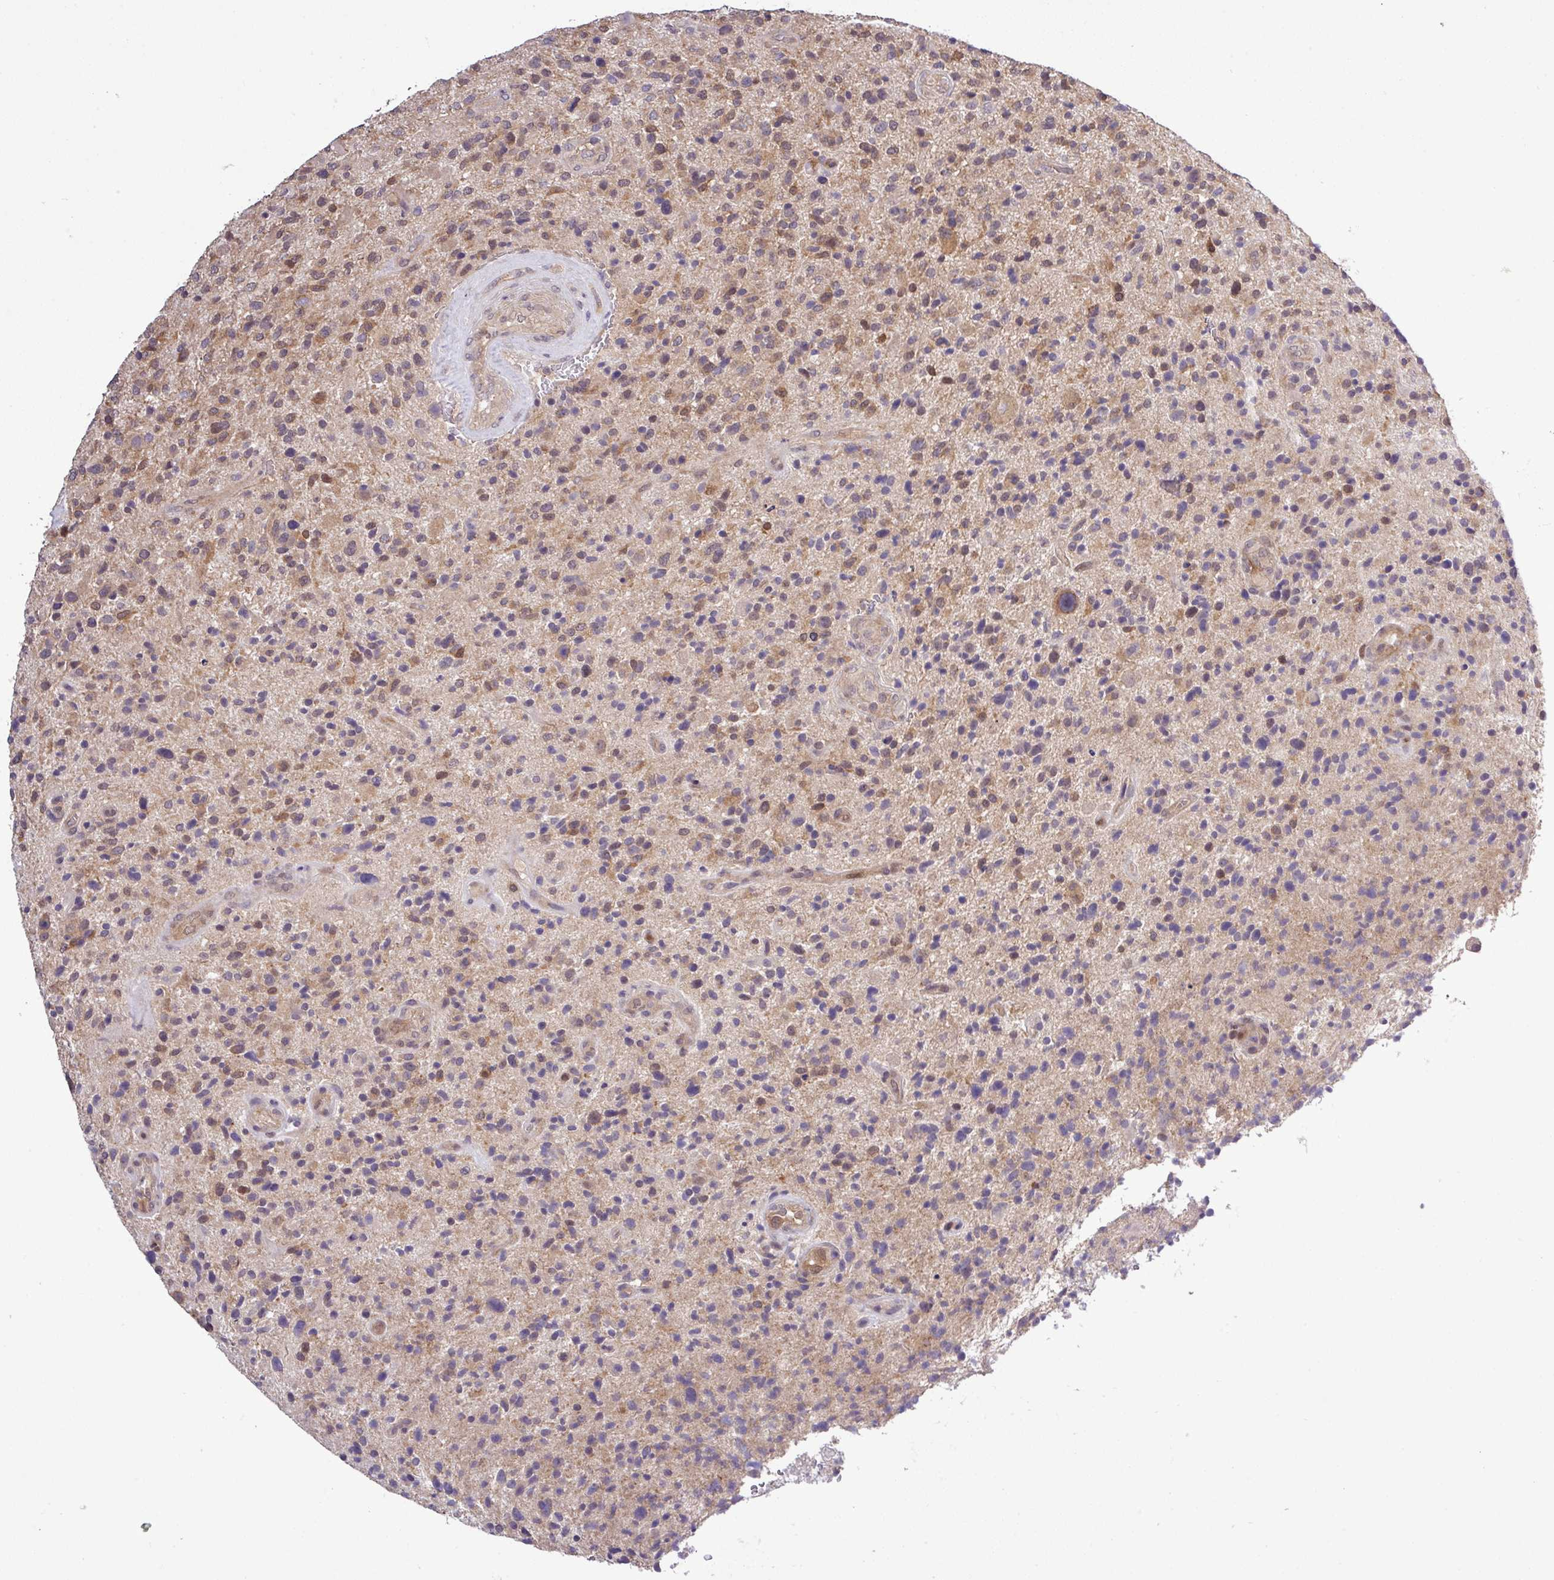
{"staining": {"intensity": "weak", "quantity": "25%-75%", "location": "cytoplasmic/membranous,nuclear"}, "tissue": "glioma", "cell_type": "Tumor cells", "image_type": "cancer", "snomed": [{"axis": "morphology", "description": "Glioma, malignant, High grade"}, {"axis": "topography", "description": "Brain"}], "caption": "Glioma was stained to show a protein in brown. There is low levels of weak cytoplasmic/membranous and nuclear expression in about 25%-75% of tumor cells. (DAB IHC, brown staining for protein, blue staining for nuclei).", "gene": "CARHSP1", "patient": {"sex": "male", "age": 47}}